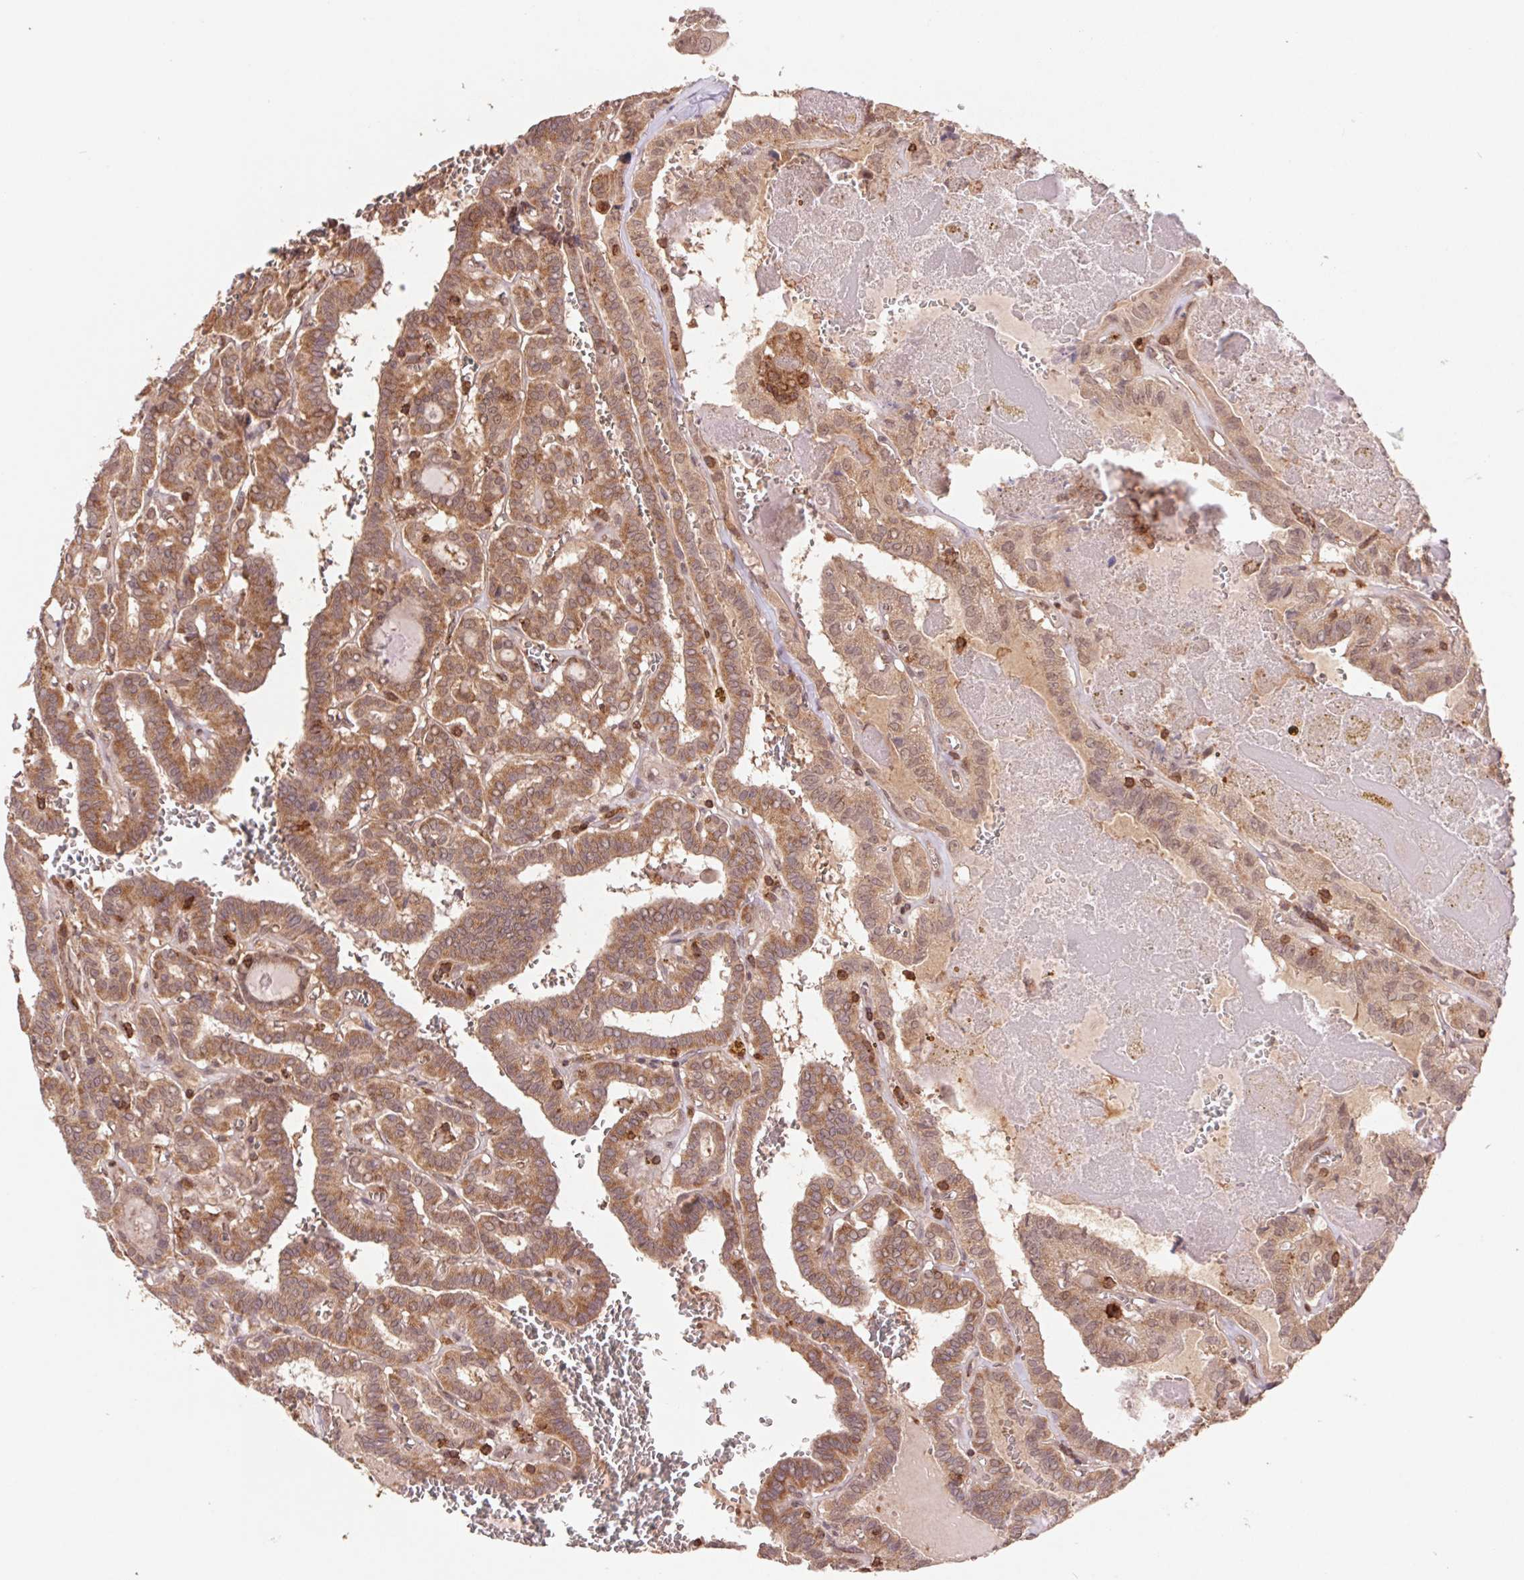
{"staining": {"intensity": "moderate", "quantity": ">75%", "location": "cytoplasmic/membranous"}, "tissue": "thyroid cancer", "cell_type": "Tumor cells", "image_type": "cancer", "snomed": [{"axis": "morphology", "description": "Papillary adenocarcinoma, NOS"}, {"axis": "topography", "description": "Thyroid gland"}], "caption": "Human thyroid cancer stained with a brown dye exhibits moderate cytoplasmic/membranous positive positivity in about >75% of tumor cells.", "gene": "URM1", "patient": {"sex": "female", "age": 21}}